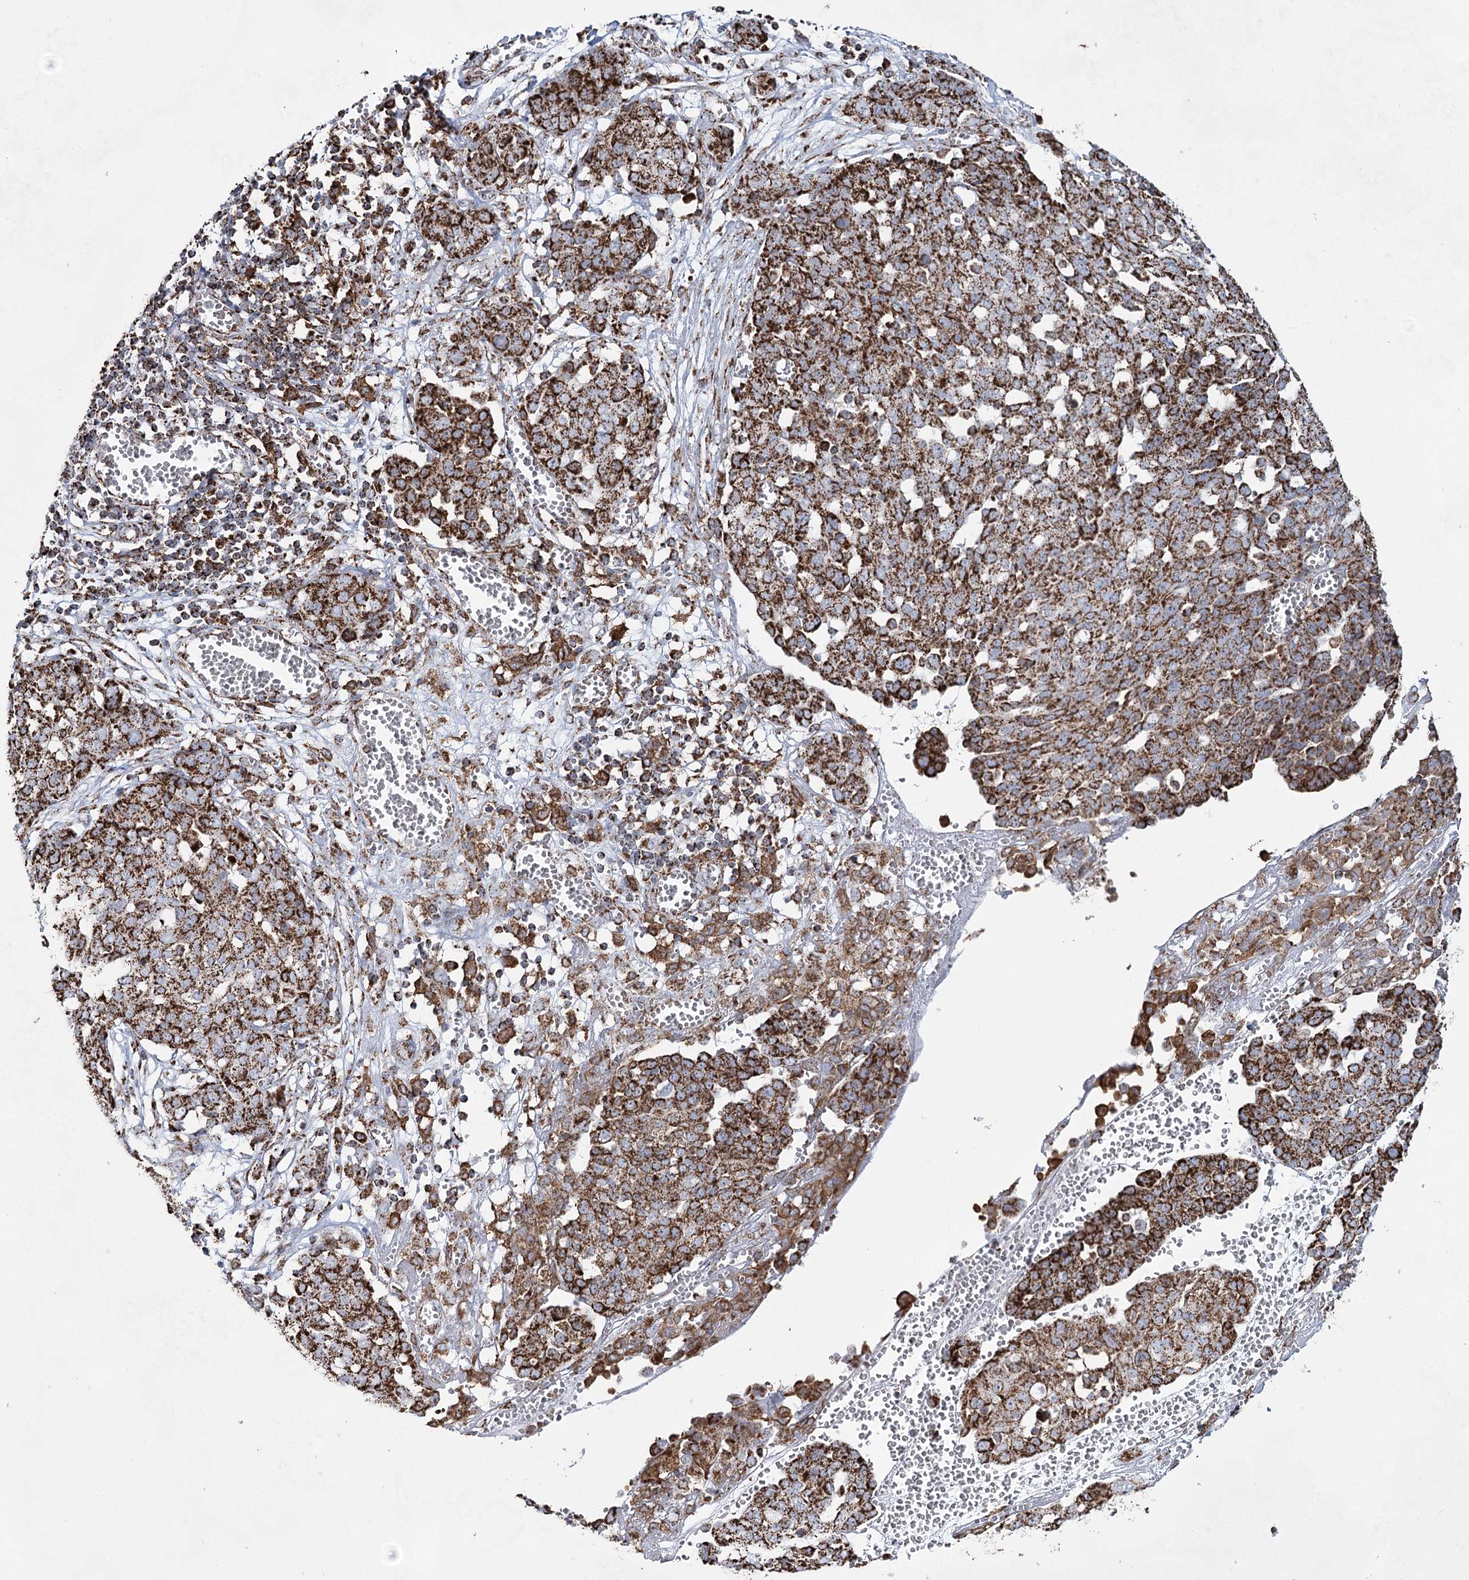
{"staining": {"intensity": "moderate", "quantity": ">75%", "location": "cytoplasmic/membranous"}, "tissue": "ovarian cancer", "cell_type": "Tumor cells", "image_type": "cancer", "snomed": [{"axis": "morphology", "description": "Cystadenocarcinoma, serous, NOS"}, {"axis": "topography", "description": "Soft tissue"}, {"axis": "topography", "description": "Ovary"}], "caption": "Tumor cells demonstrate medium levels of moderate cytoplasmic/membranous expression in approximately >75% of cells in human ovarian serous cystadenocarcinoma.", "gene": "CWF19L1", "patient": {"sex": "female", "age": 57}}